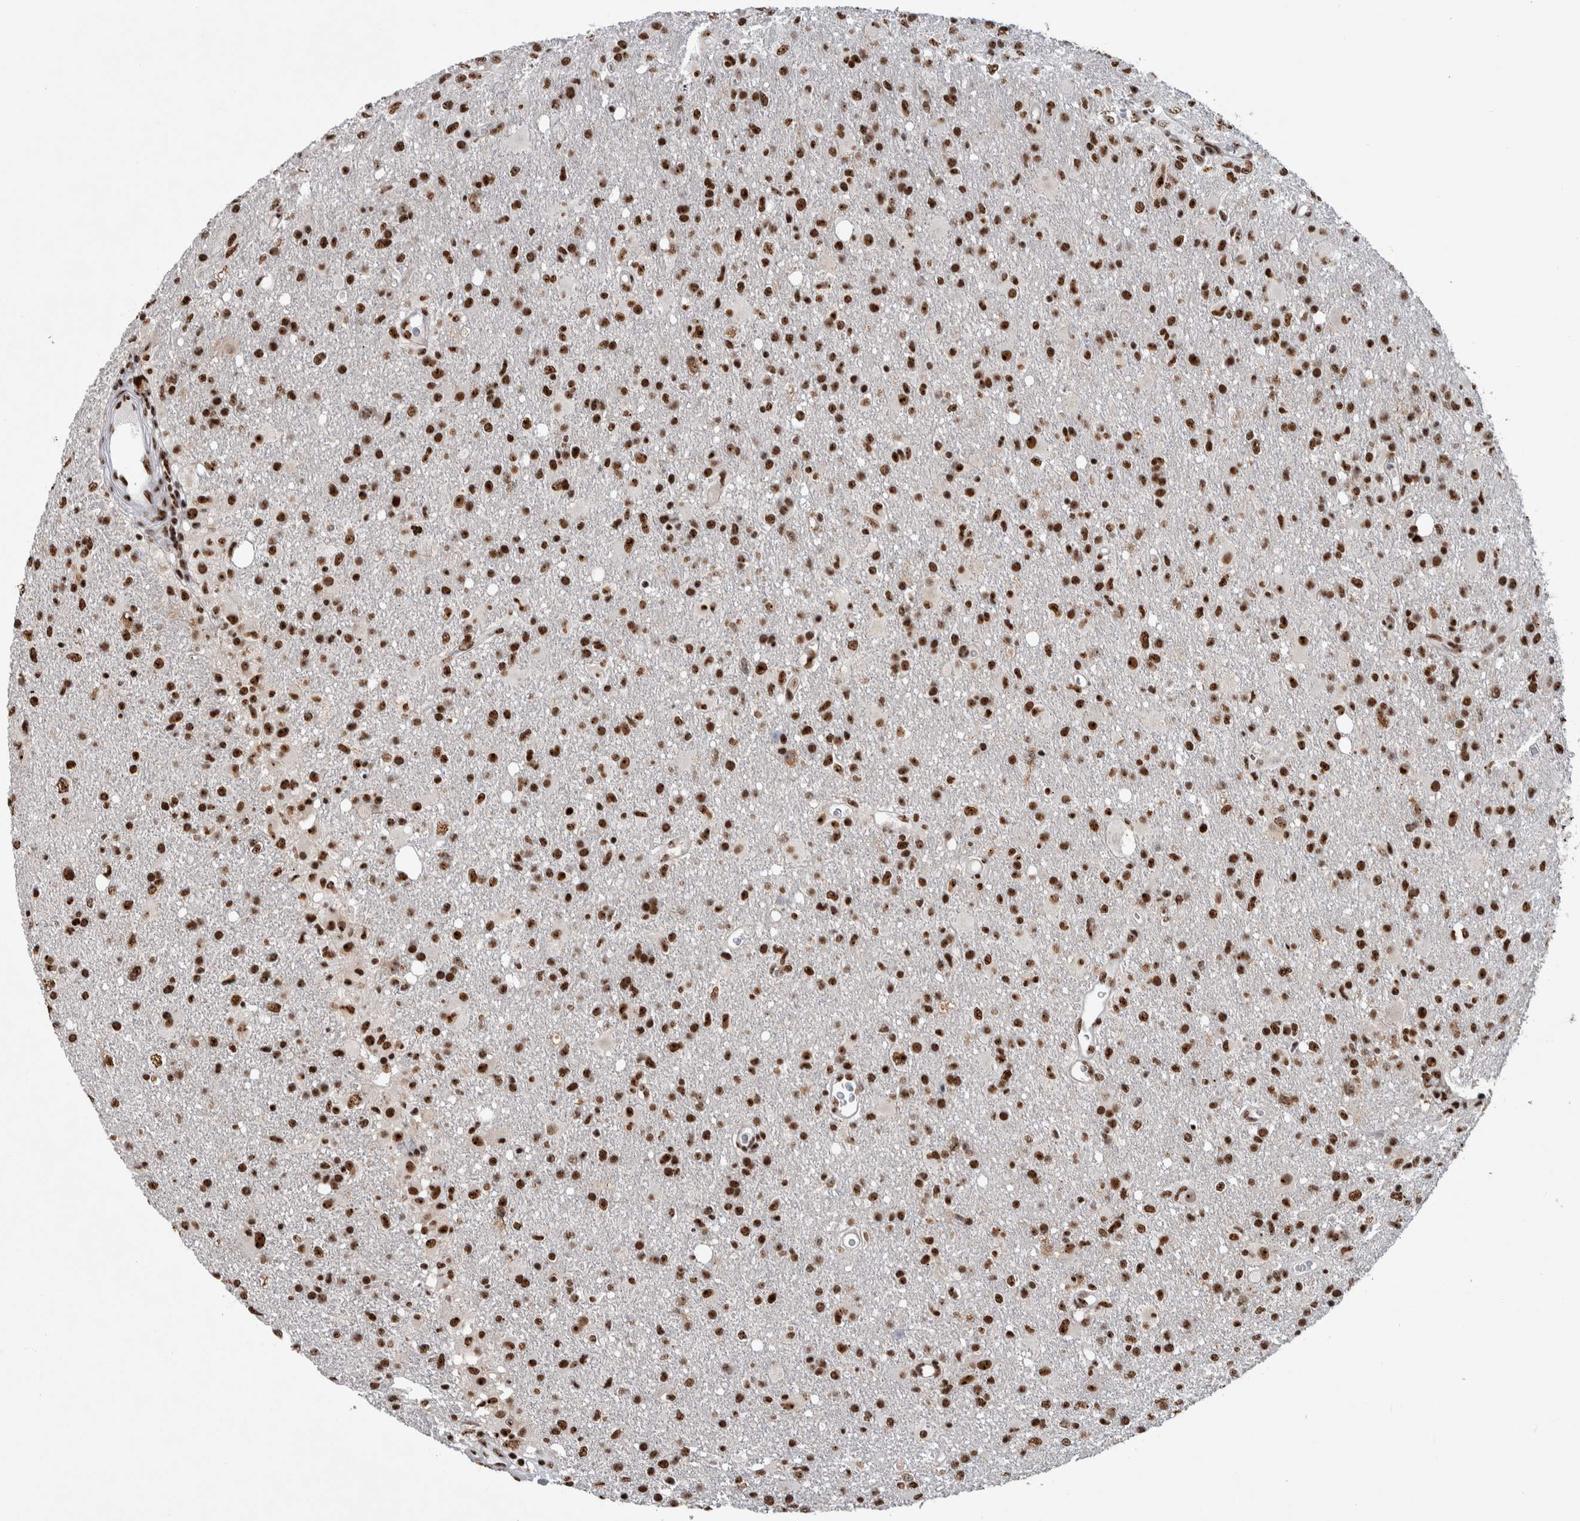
{"staining": {"intensity": "strong", "quantity": ">75%", "location": "nuclear"}, "tissue": "glioma", "cell_type": "Tumor cells", "image_type": "cancer", "snomed": [{"axis": "morphology", "description": "Glioma, malignant, High grade"}, {"axis": "topography", "description": "Brain"}], "caption": "About >75% of tumor cells in human high-grade glioma (malignant) exhibit strong nuclear protein staining as visualized by brown immunohistochemical staining.", "gene": "NCL", "patient": {"sex": "female", "age": 57}}